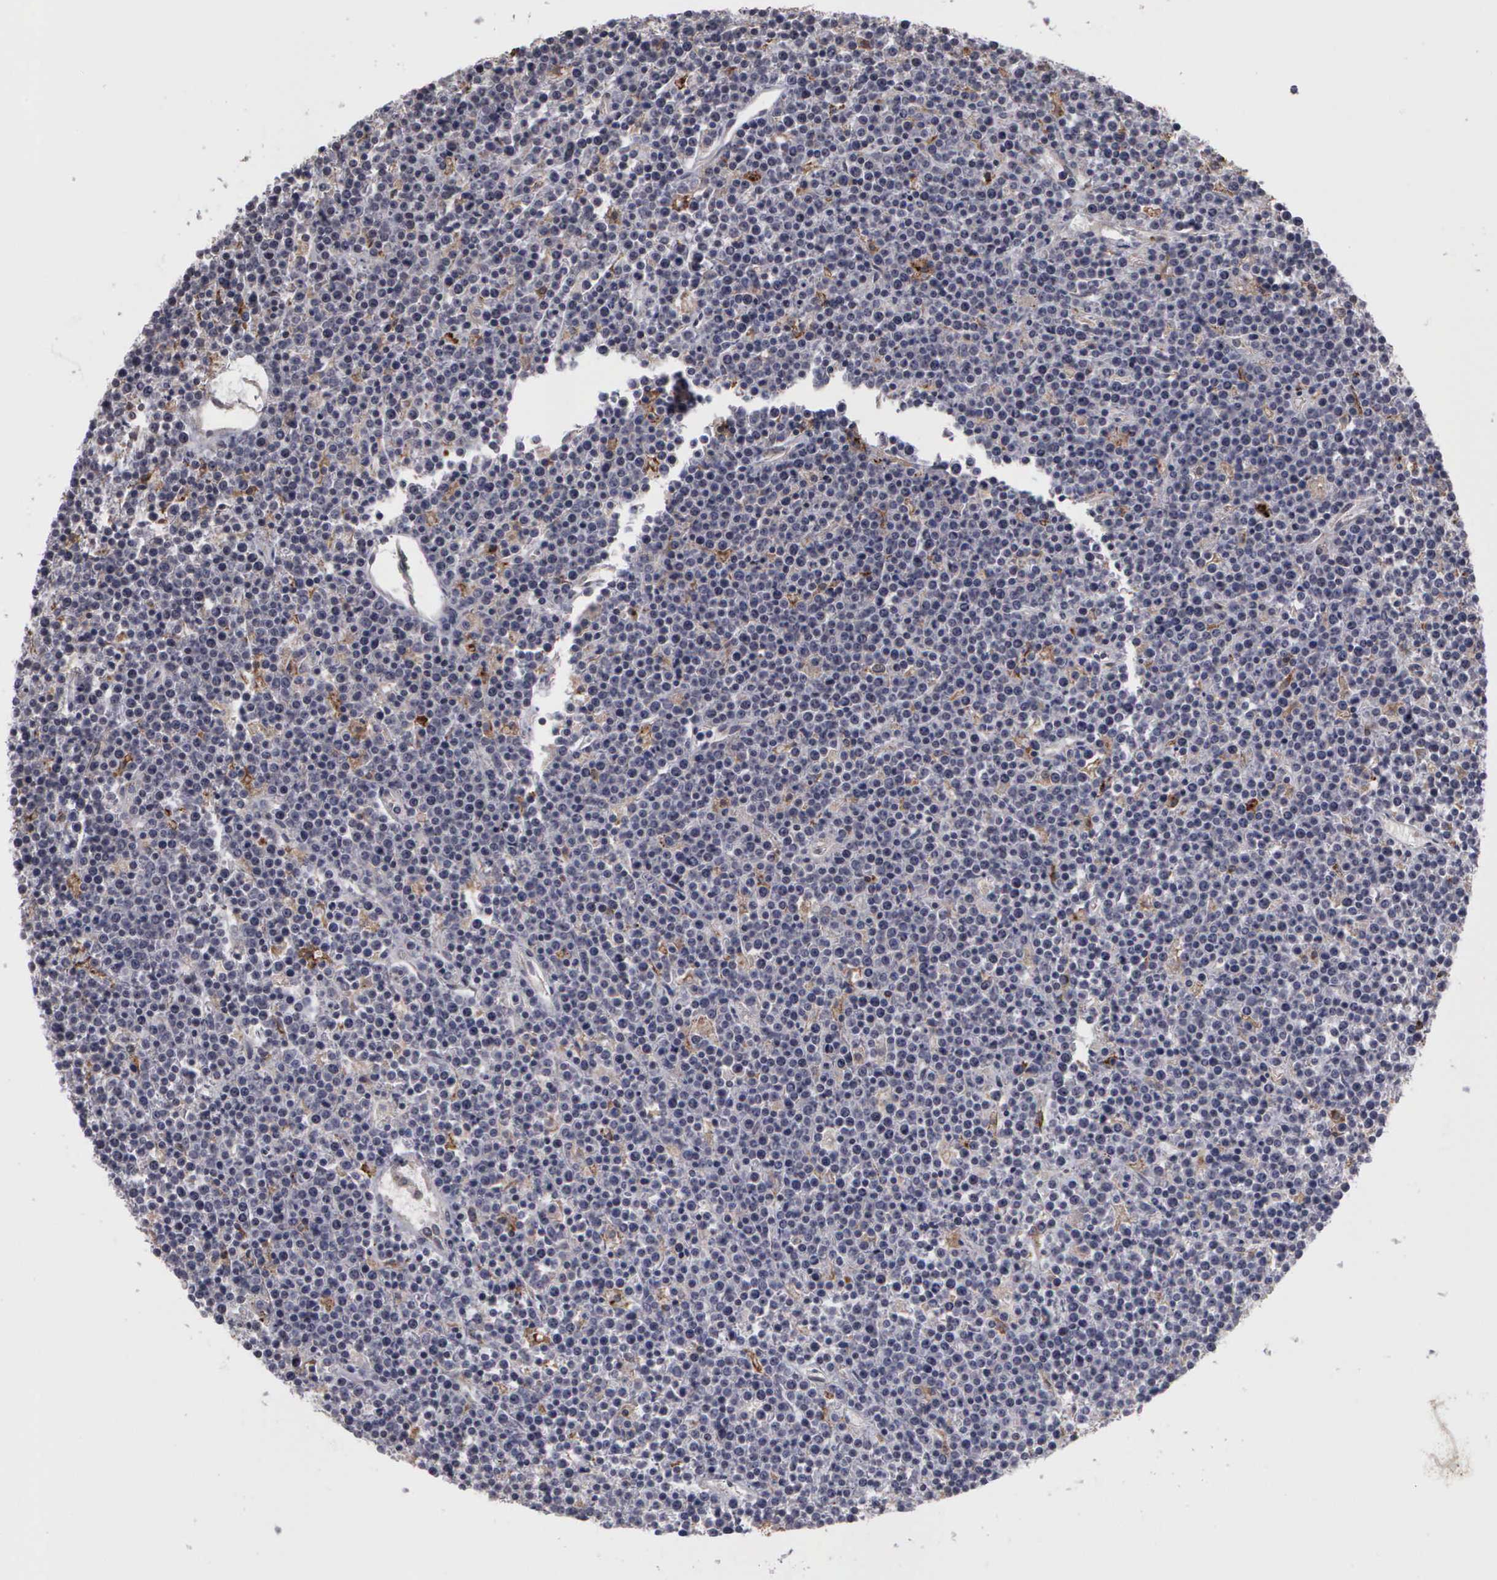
{"staining": {"intensity": "negative", "quantity": "none", "location": "none"}, "tissue": "lymphoma", "cell_type": "Tumor cells", "image_type": "cancer", "snomed": [{"axis": "morphology", "description": "Malignant lymphoma, non-Hodgkin's type, High grade"}, {"axis": "topography", "description": "Ovary"}], "caption": "There is no significant positivity in tumor cells of high-grade malignant lymphoma, non-Hodgkin's type.", "gene": "MMP9", "patient": {"sex": "female", "age": 56}}